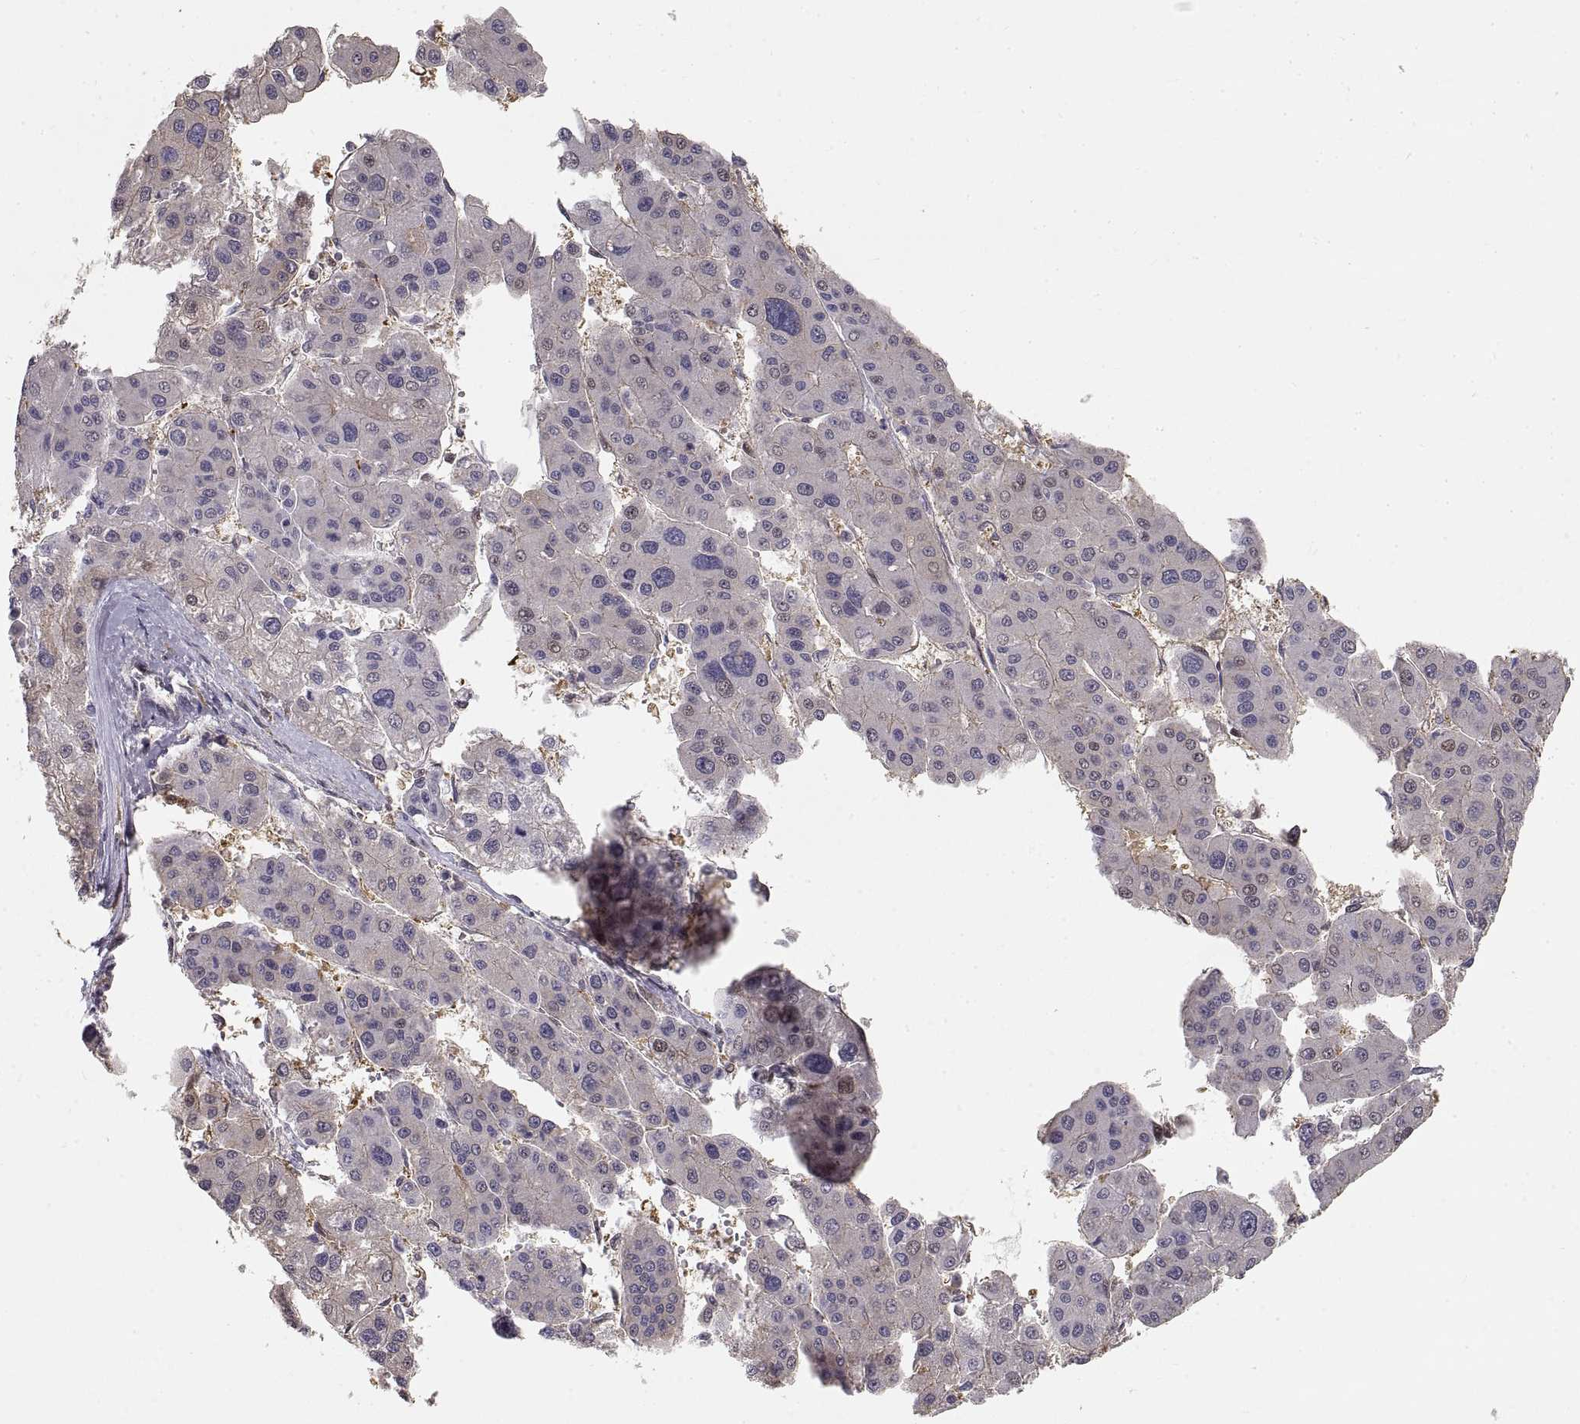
{"staining": {"intensity": "weak", "quantity": "<25%", "location": "cytoplasmic/membranous"}, "tissue": "liver cancer", "cell_type": "Tumor cells", "image_type": "cancer", "snomed": [{"axis": "morphology", "description": "Carcinoma, Hepatocellular, NOS"}, {"axis": "topography", "description": "Liver"}], "caption": "This photomicrograph is of liver cancer stained with immunohistochemistry (IHC) to label a protein in brown with the nuclei are counter-stained blue. There is no positivity in tumor cells. Brightfield microscopy of immunohistochemistry (IHC) stained with DAB (3,3'-diaminobenzidine) (brown) and hematoxylin (blue), captured at high magnification.", "gene": "HSP90AB1", "patient": {"sex": "male", "age": 73}}